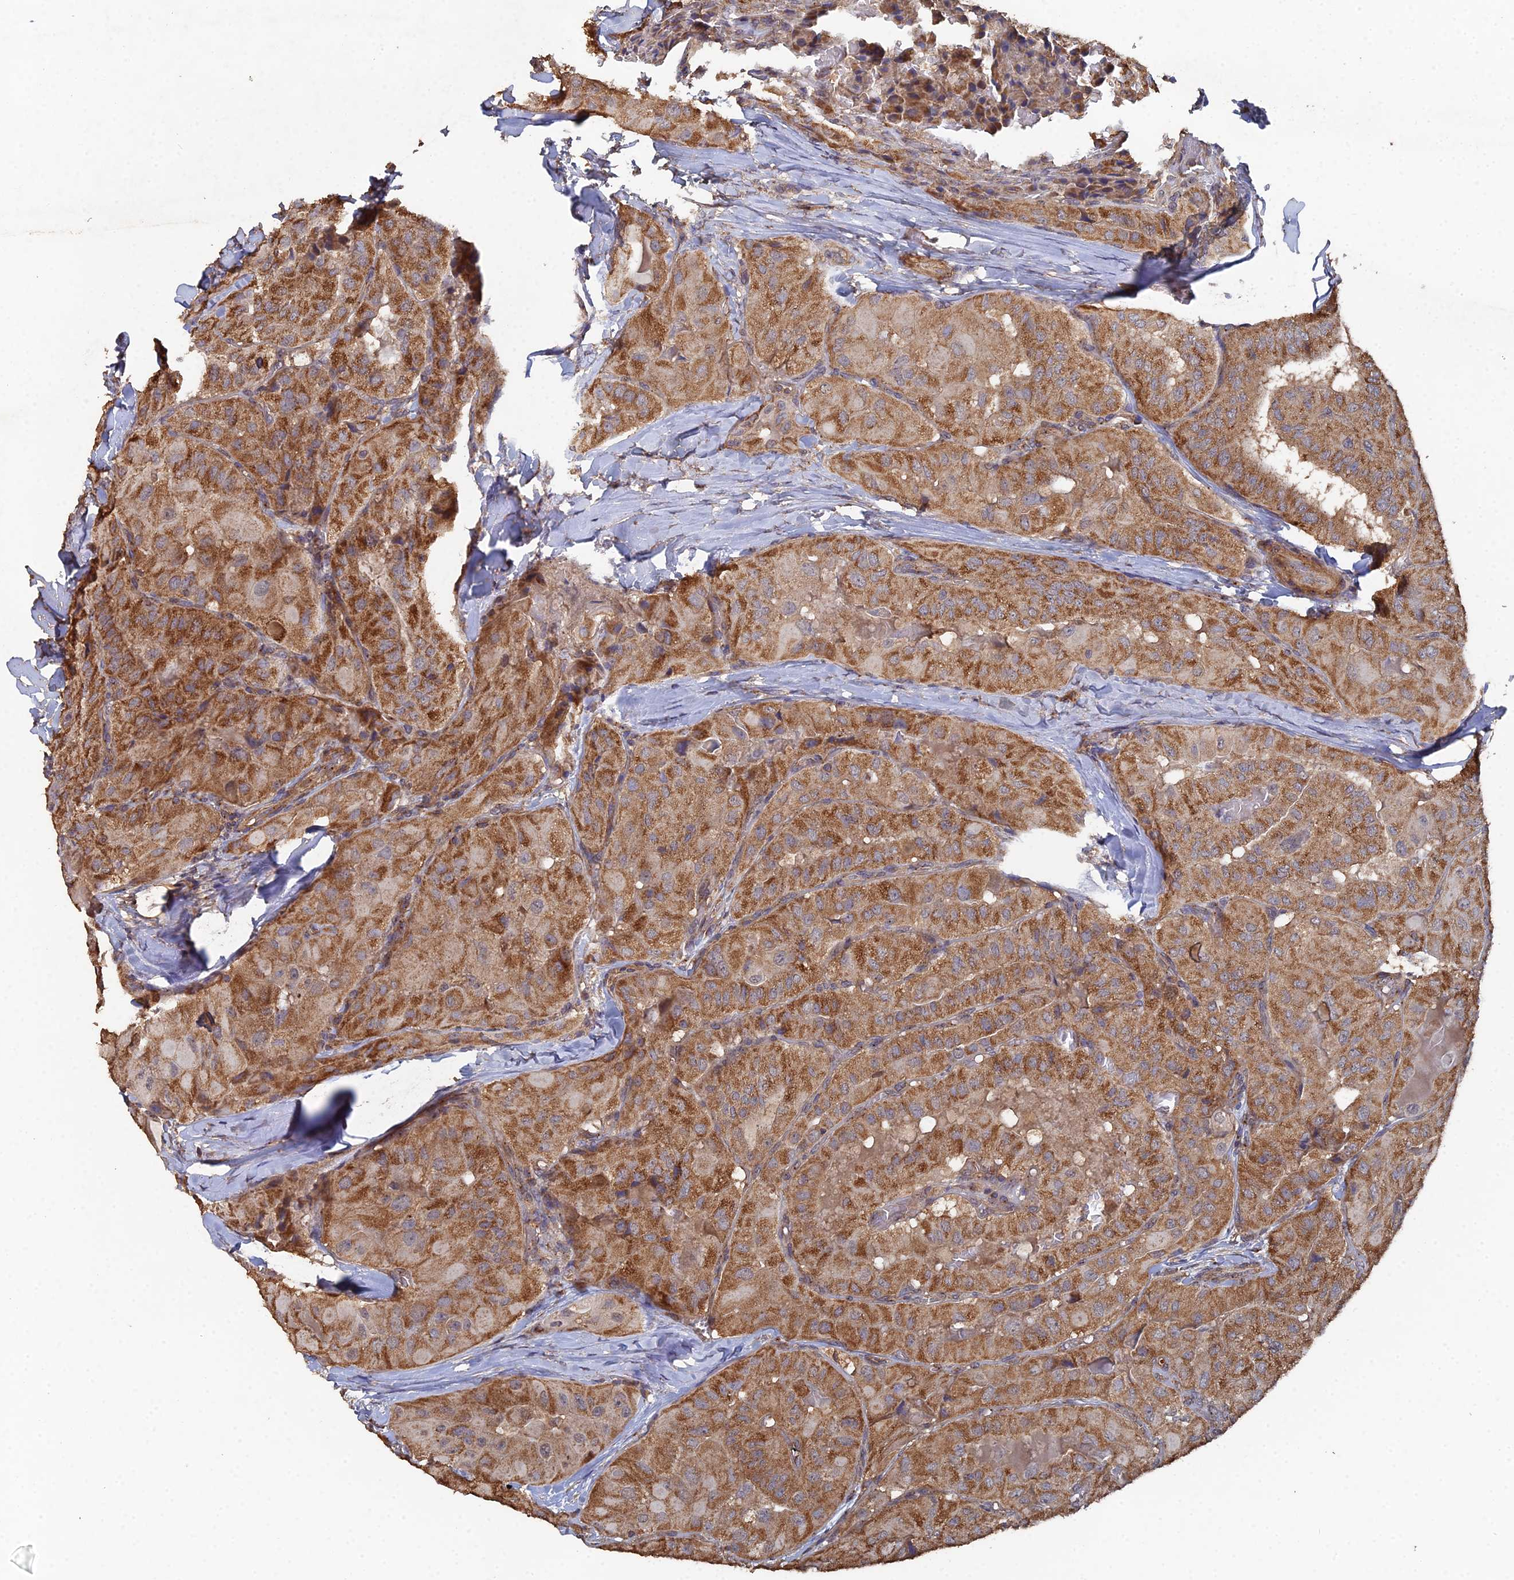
{"staining": {"intensity": "moderate", "quantity": ">75%", "location": "cytoplasmic/membranous"}, "tissue": "thyroid cancer", "cell_type": "Tumor cells", "image_type": "cancer", "snomed": [{"axis": "morphology", "description": "Normal tissue, NOS"}, {"axis": "morphology", "description": "Papillary adenocarcinoma, NOS"}, {"axis": "topography", "description": "Thyroid gland"}], "caption": "Immunohistochemical staining of thyroid papillary adenocarcinoma exhibits moderate cytoplasmic/membranous protein expression in approximately >75% of tumor cells.", "gene": "SPANXN4", "patient": {"sex": "female", "age": 59}}